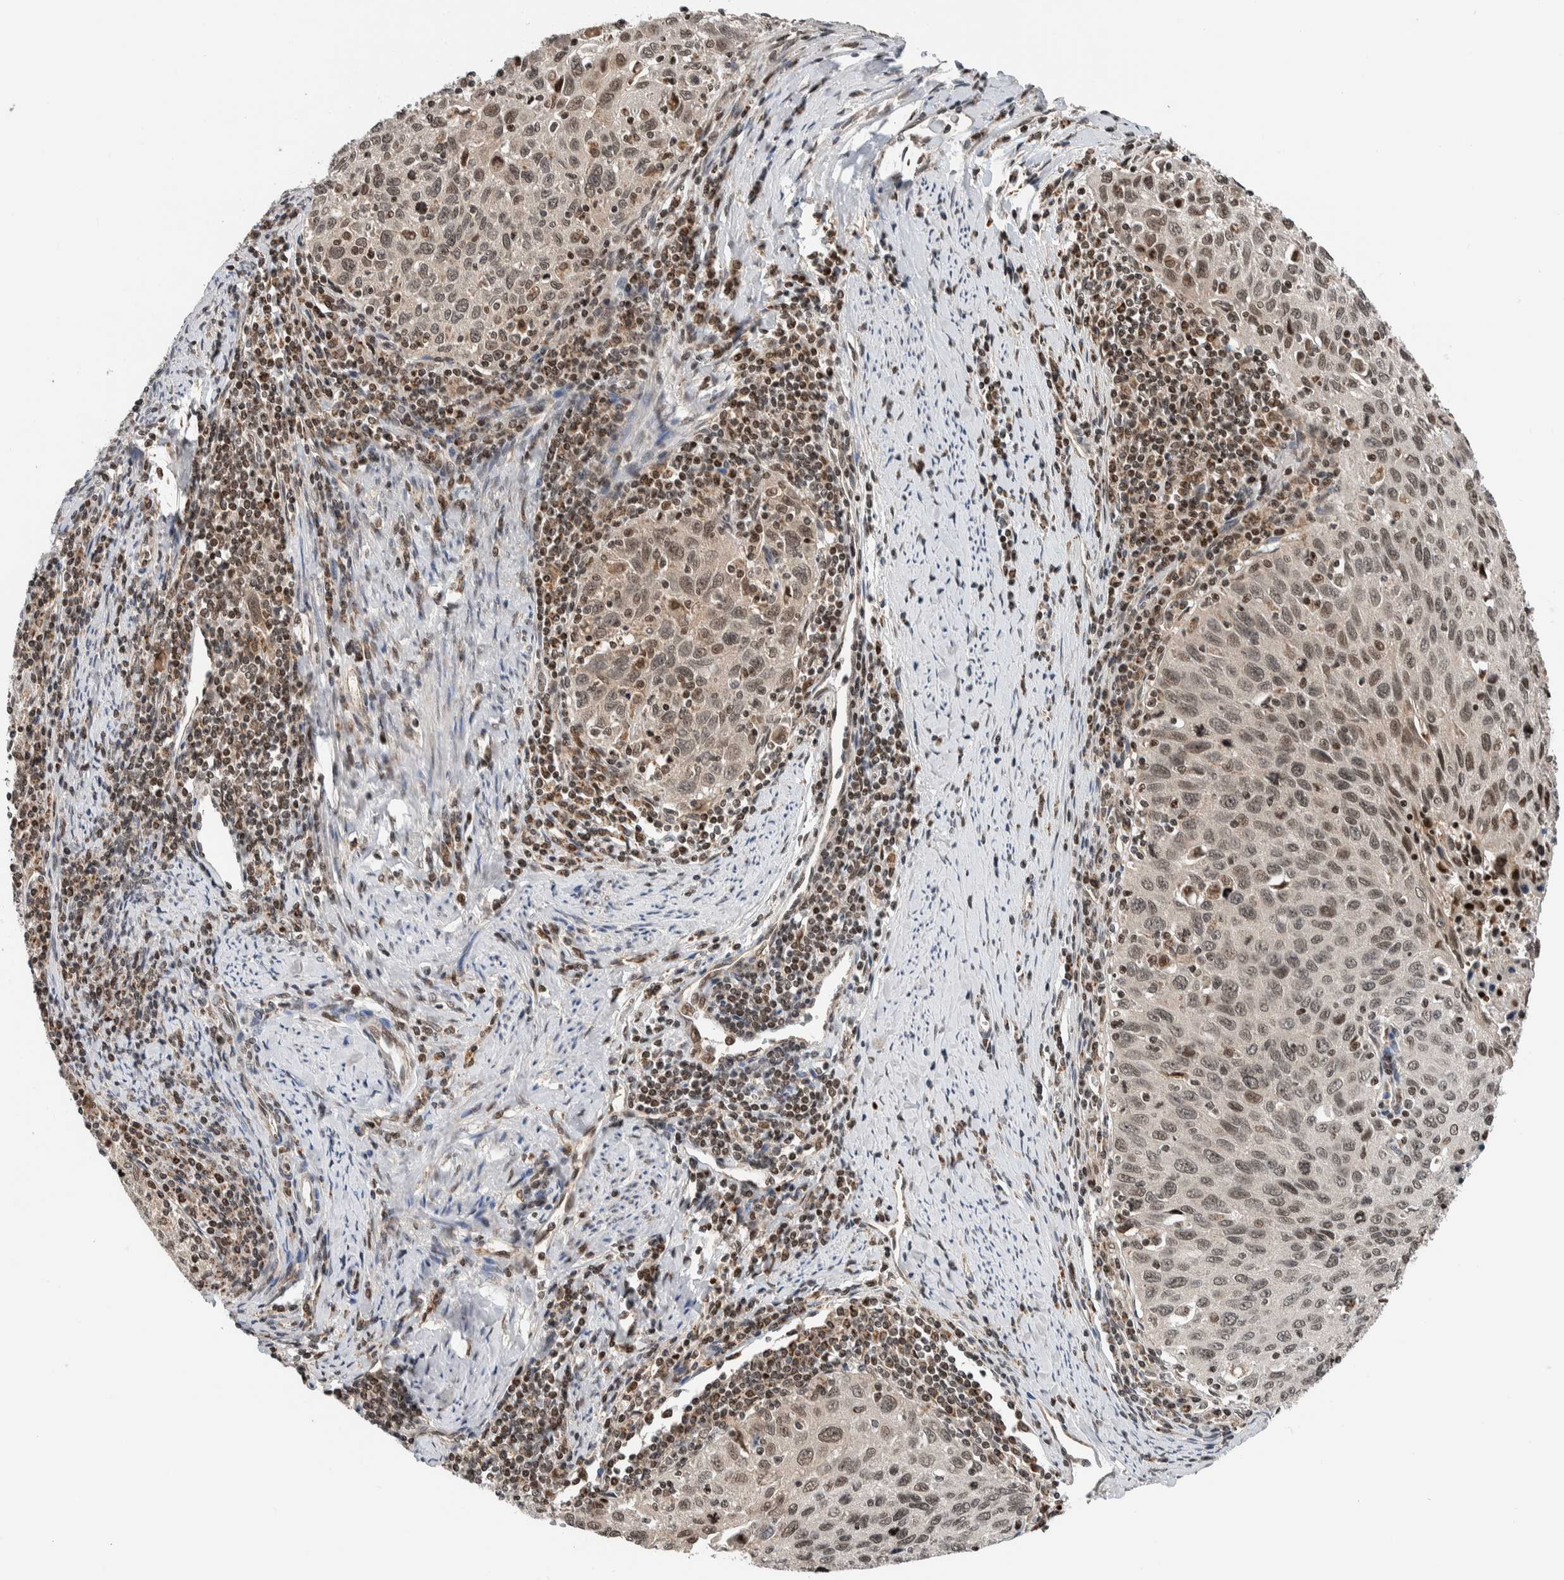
{"staining": {"intensity": "moderate", "quantity": ">75%", "location": "nuclear"}, "tissue": "cervical cancer", "cell_type": "Tumor cells", "image_type": "cancer", "snomed": [{"axis": "morphology", "description": "Squamous cell carcinoma, NOS"}, {"axis": "topography", "description": "Cervix"}], "caption": "Protein staining of cervical cancer (squamous cell carcinoma) tissue exhibits moderate nuclear positivity in approximately >75% of tumor cells.", "gene": "NPLOC4", "patient": {"sex": "female", "age": 53}}